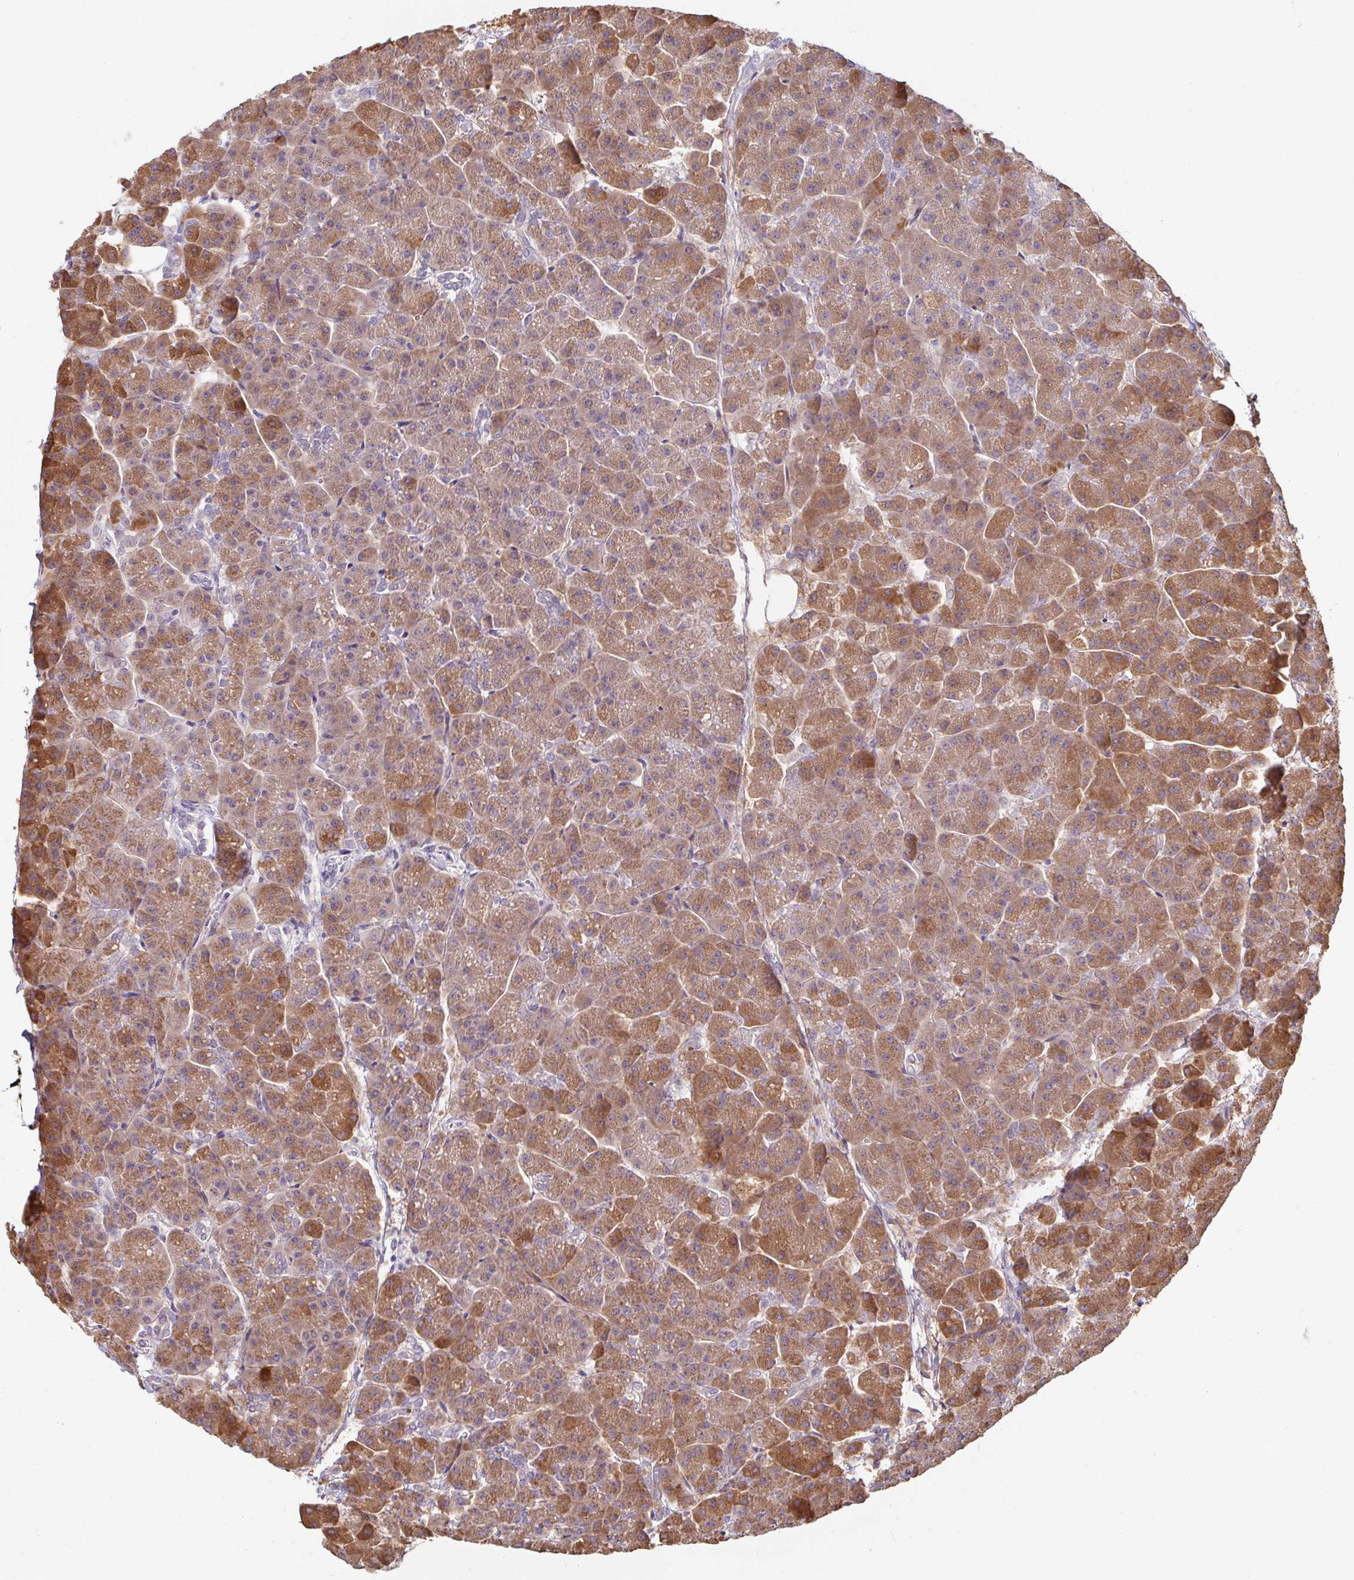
{"staining": {"intensity": "moderate", "quantity": ">75%", "location": "cytoplasmic/membranous"}, "tissue": "pancreas", "cell_type": "Exocrine glandular cells", "image_type": "normal", "snomed": [{"axis": "morphology", "description": "Normal tissue, NOS"}, {"axis": "topography", "description": "Pancreas"}, {"axis": "topography", "description": "Peripheral nerve tissue"}], "caption": "This histopathology image demonstrates unremarkable pancreas stained with IHC to label a protein in brown. The cytoplasmic/membranous of exocrine glandular cells show moderate positivity for the protein. Nuclei are counter-stained blue.", "gene": "DDN", "patient": {"sex": "male", "age": 54}}